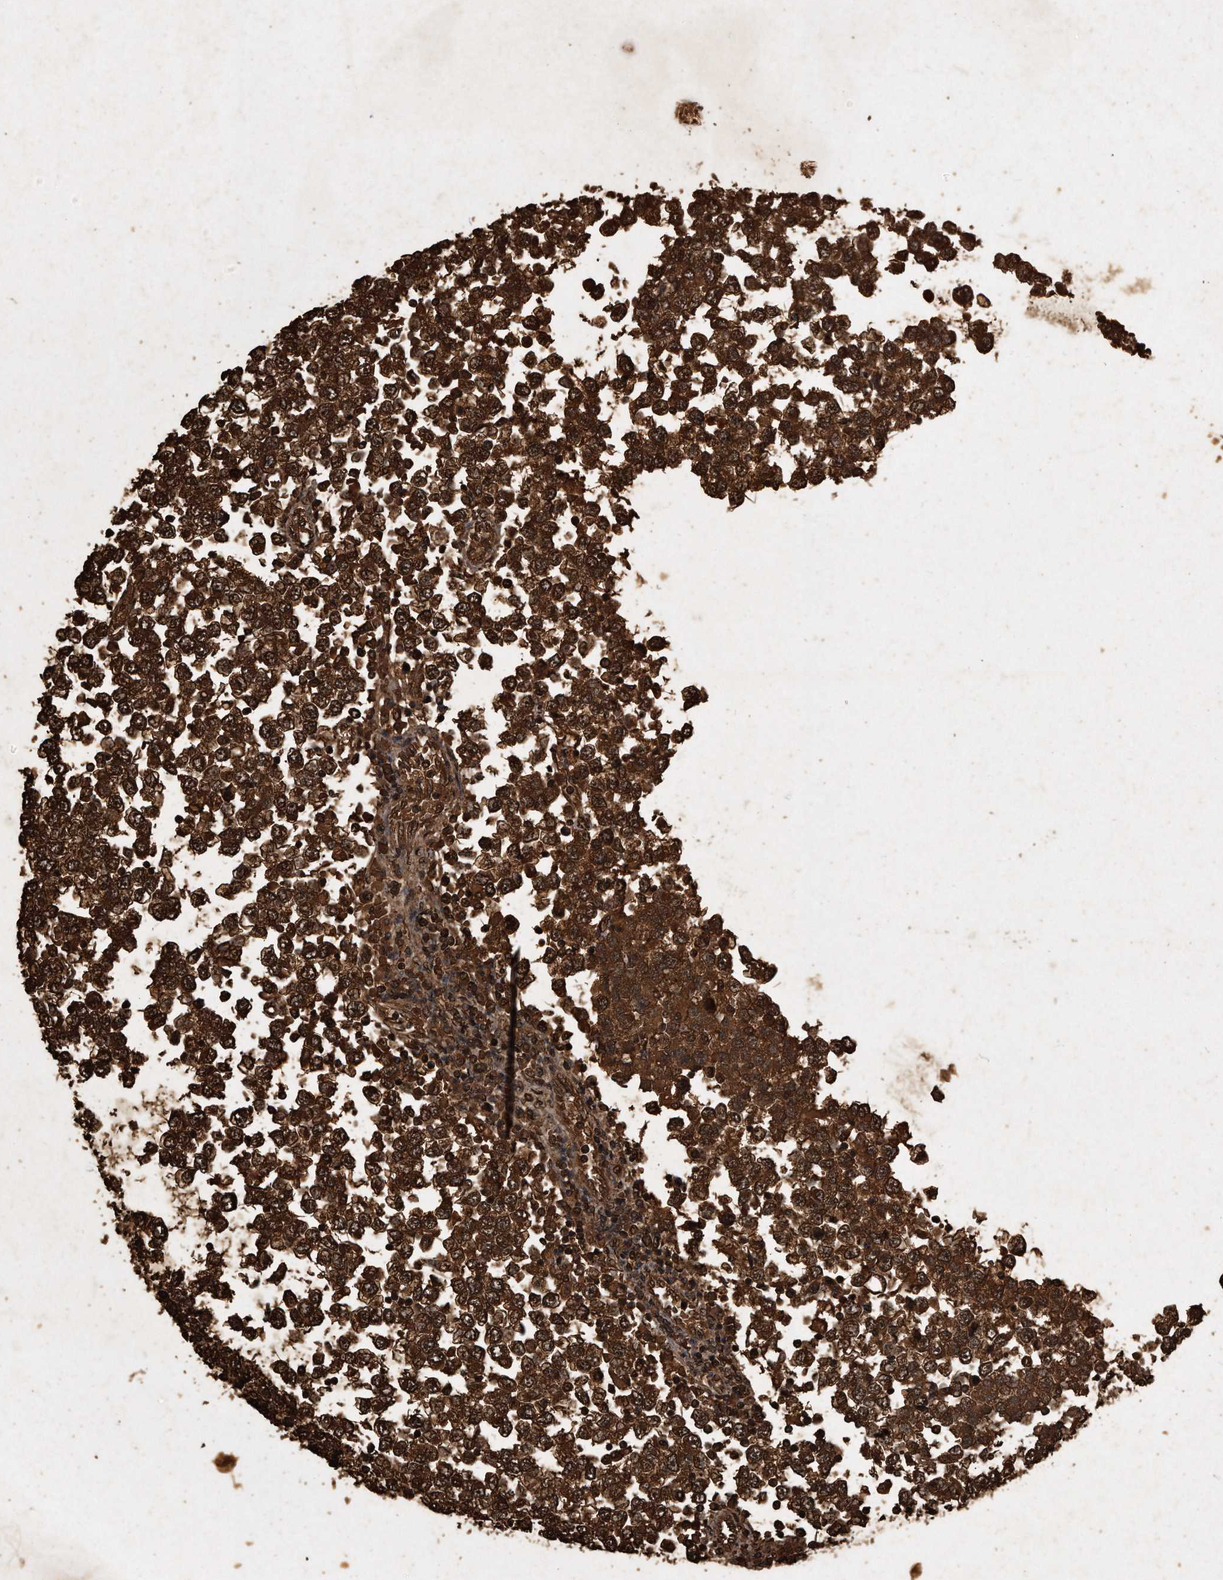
{"staining": {"intensity": "strong", "quantity": ">75%", "location": "cytoplasmic/membranous,nuclear"}, "tissue": "testis cancer", "cell_type": "Tumor cells", "image_type": "cancer", "snomed": [{"axis": "morphology", "description": "Seminoma, NOS"}, {"axis": "topography", "description": "Testis"}], "caption": "About >75% of tumor cells in human testis cancer exhibit strong cytoplasmic/membranous and nuclear protein positivity as visualized by brown immunohistochemical staining.", "gene": "CFLAR", "patient": {"sex": "male", "age": 65}}